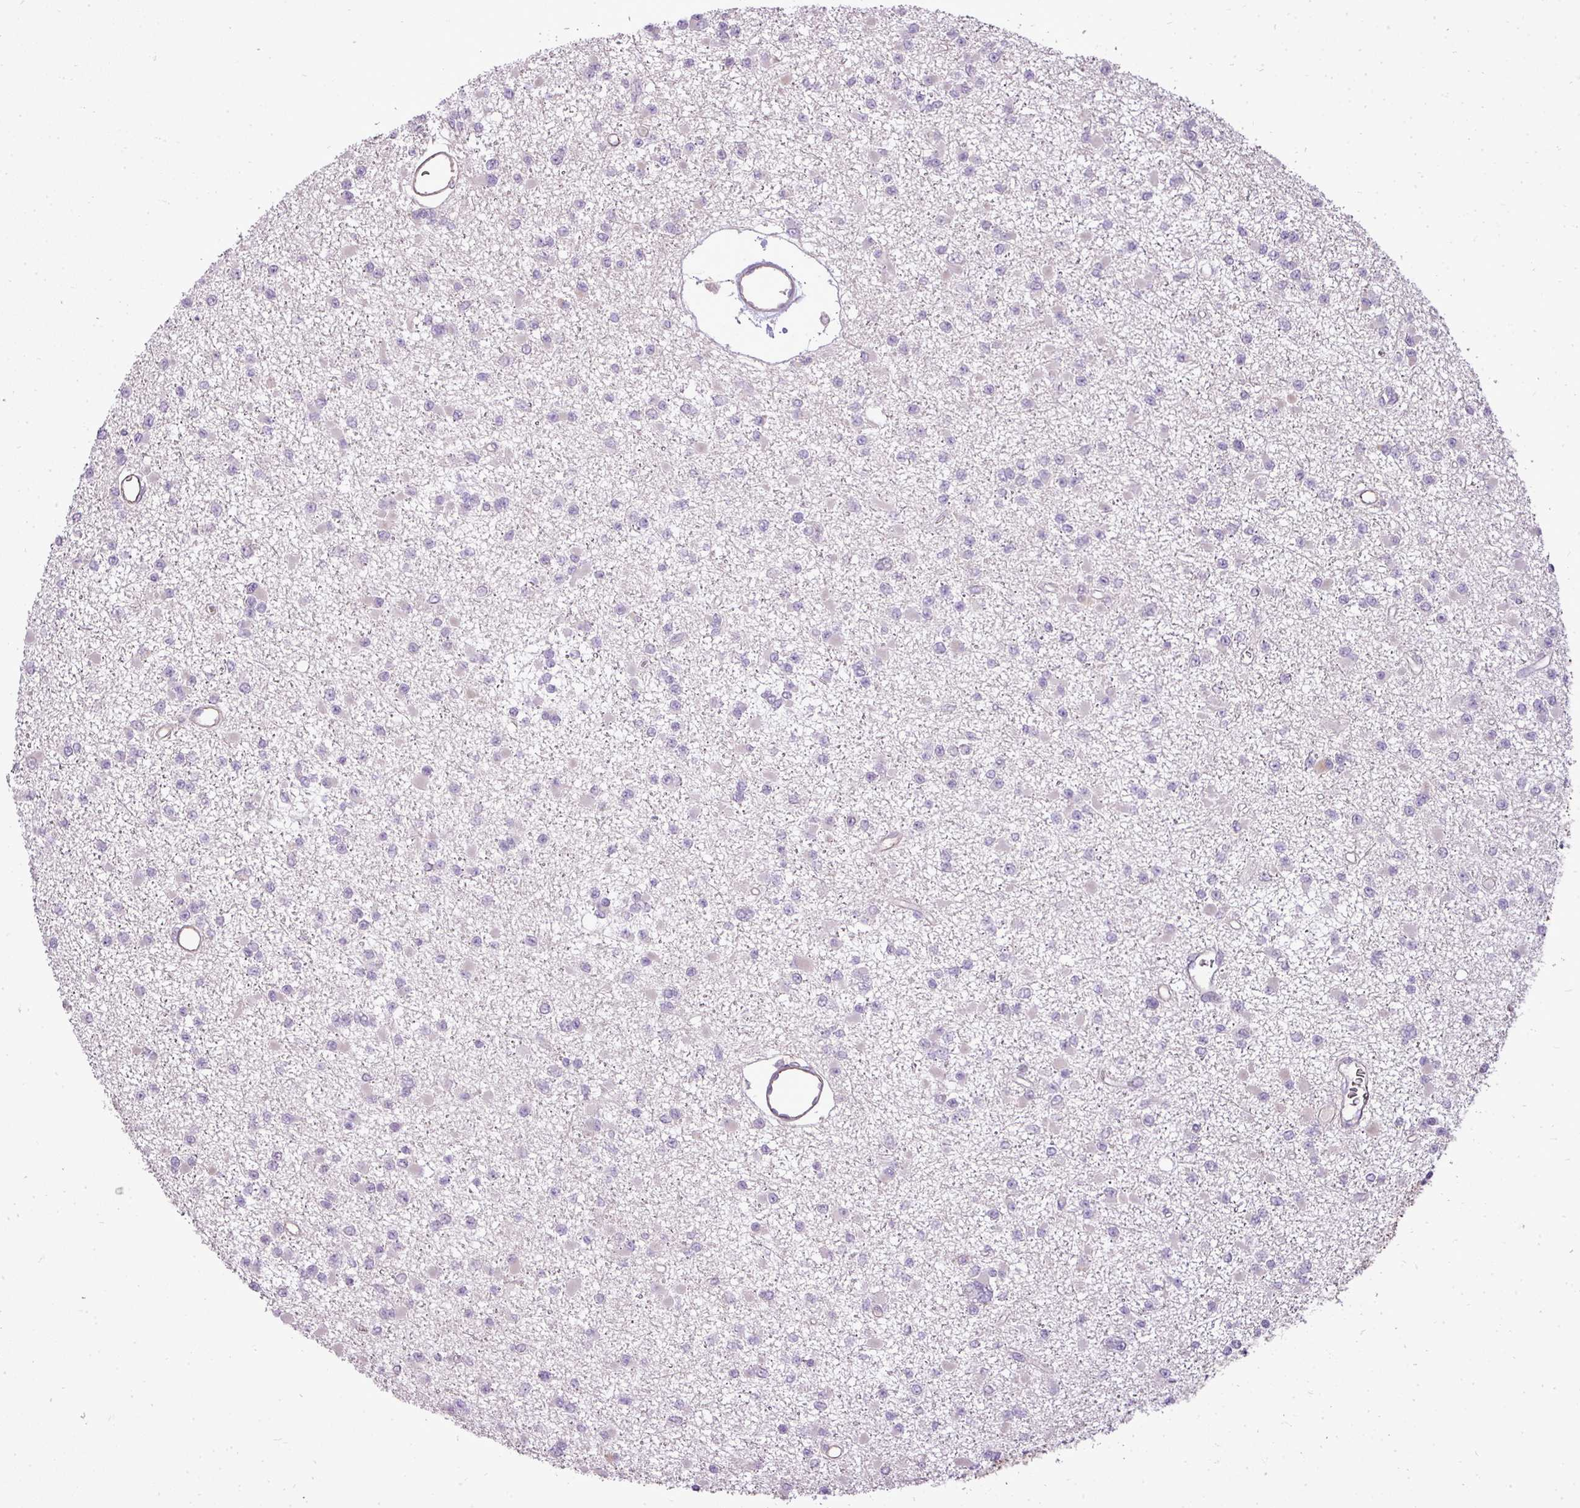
{"staining": {"intensity": "negative", "quantity": "none", "location": "none"}, "tissue": "glioma", "cell_type": "Tumor cells", "image_type": "cancer", "snomed": [{"axis": "morphology", "description": "Glioma, malignant, Low grade"}, {"axis": "topography", "description": "Brain"}], "caption": "Tumor cells are negative for protein expression in human malignant glioma (low-grade). (DAB IHC visualized using brightfield microscopy, high magnification).", "gene": "PDRG1", "patient": {"sex": "female", "age": 22}}